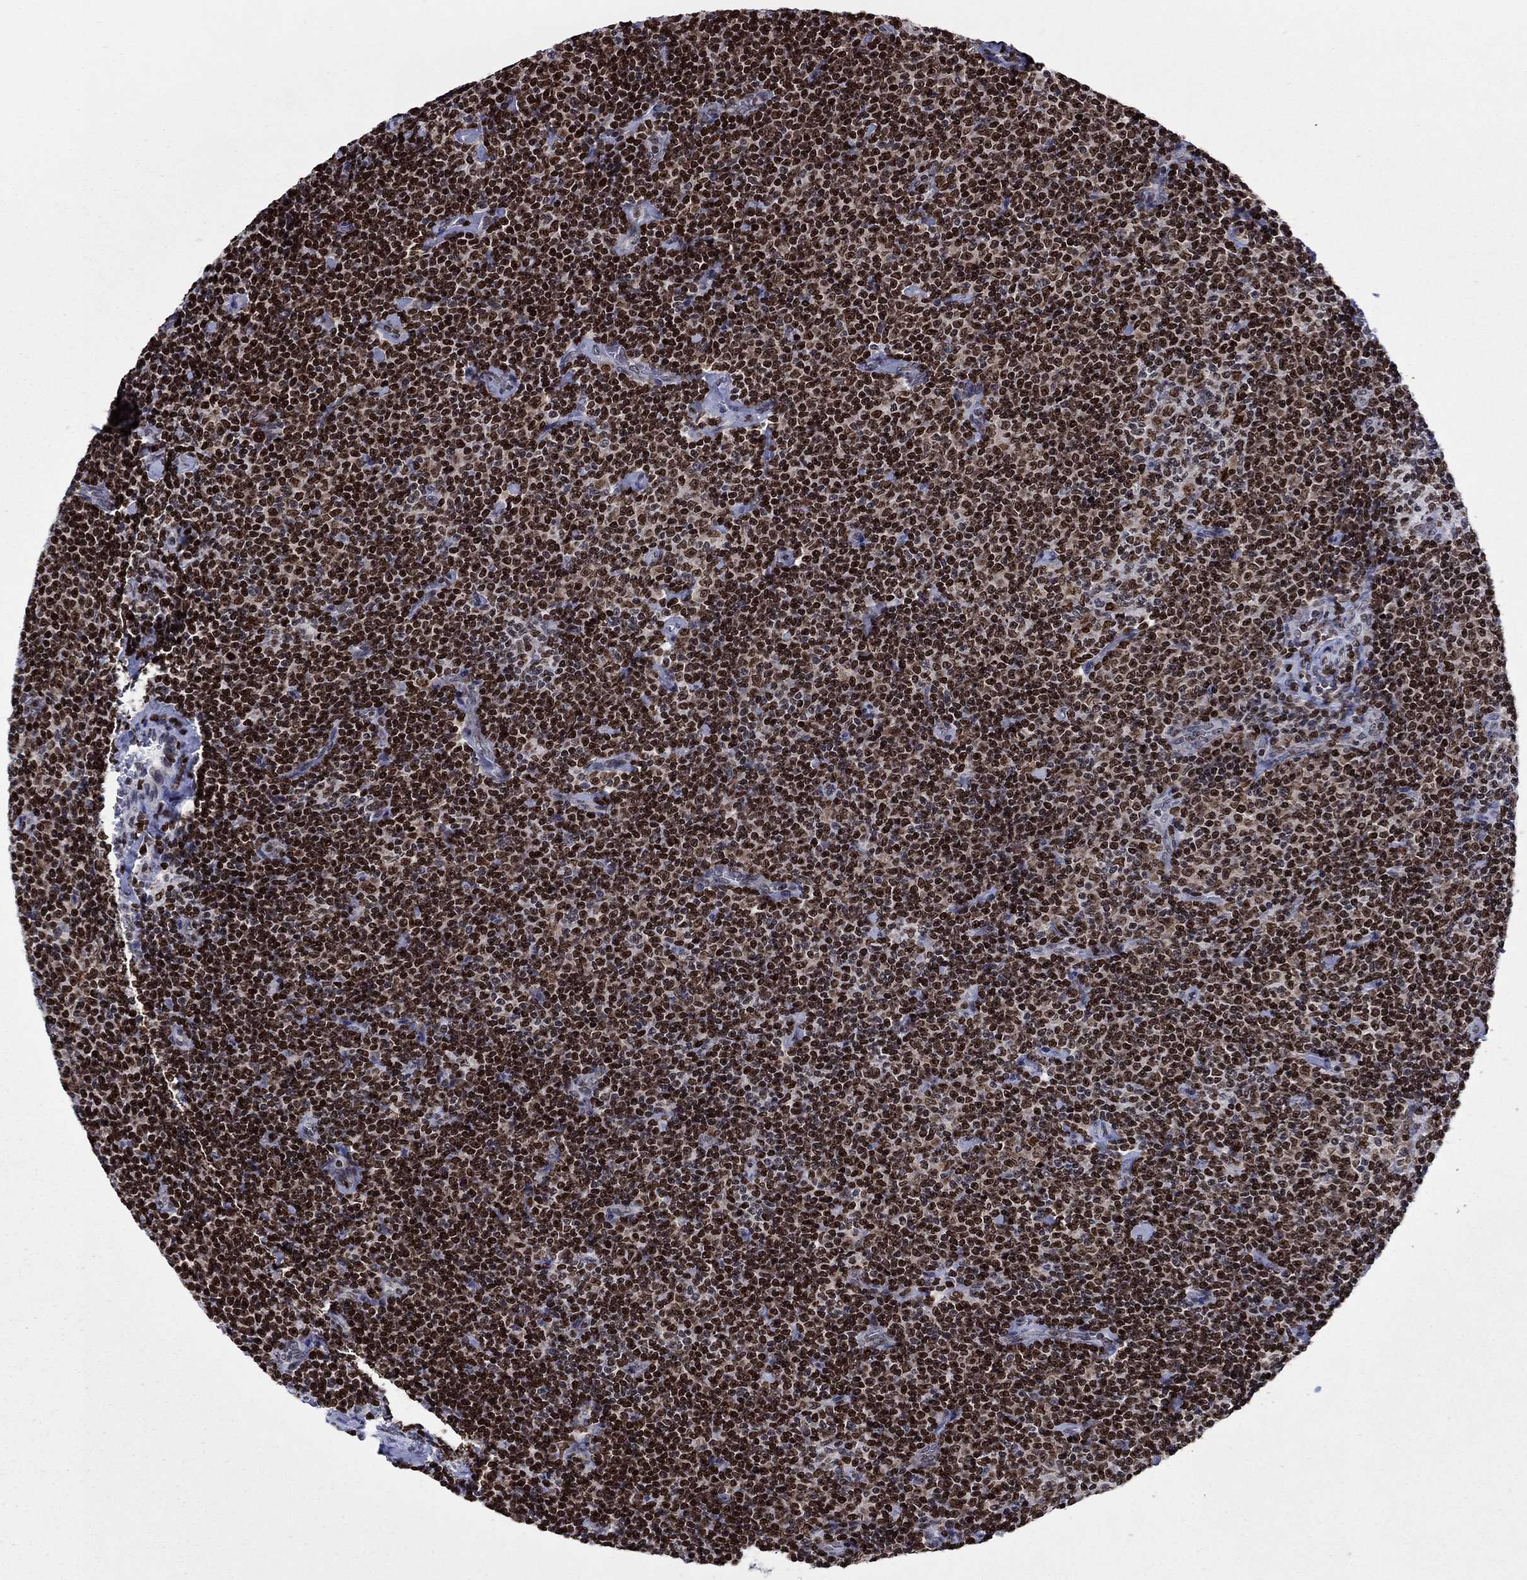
{"staining": {"intensity": "strong", "quantity": ">75%", "location": "nuclear"}, "tissue": "lymphoma", "cell_type": "Tumor cells", "image_type": "cancer", "snomed": [{"axis": "morphology", "description": "Malignant lymphoma, non-Hodgkin's type, Low grade"}, {"axis": "topography", "description": "Lymph node"}], "caption": "High-power microscopy captured an immunohistochemistry (IHC) micrograph of lymphoma, revealing strong nuclear expression in approximately >75% of tumor cells.", "gene": "HMGA1", "patient": {"sex": "male", "age": 81}}